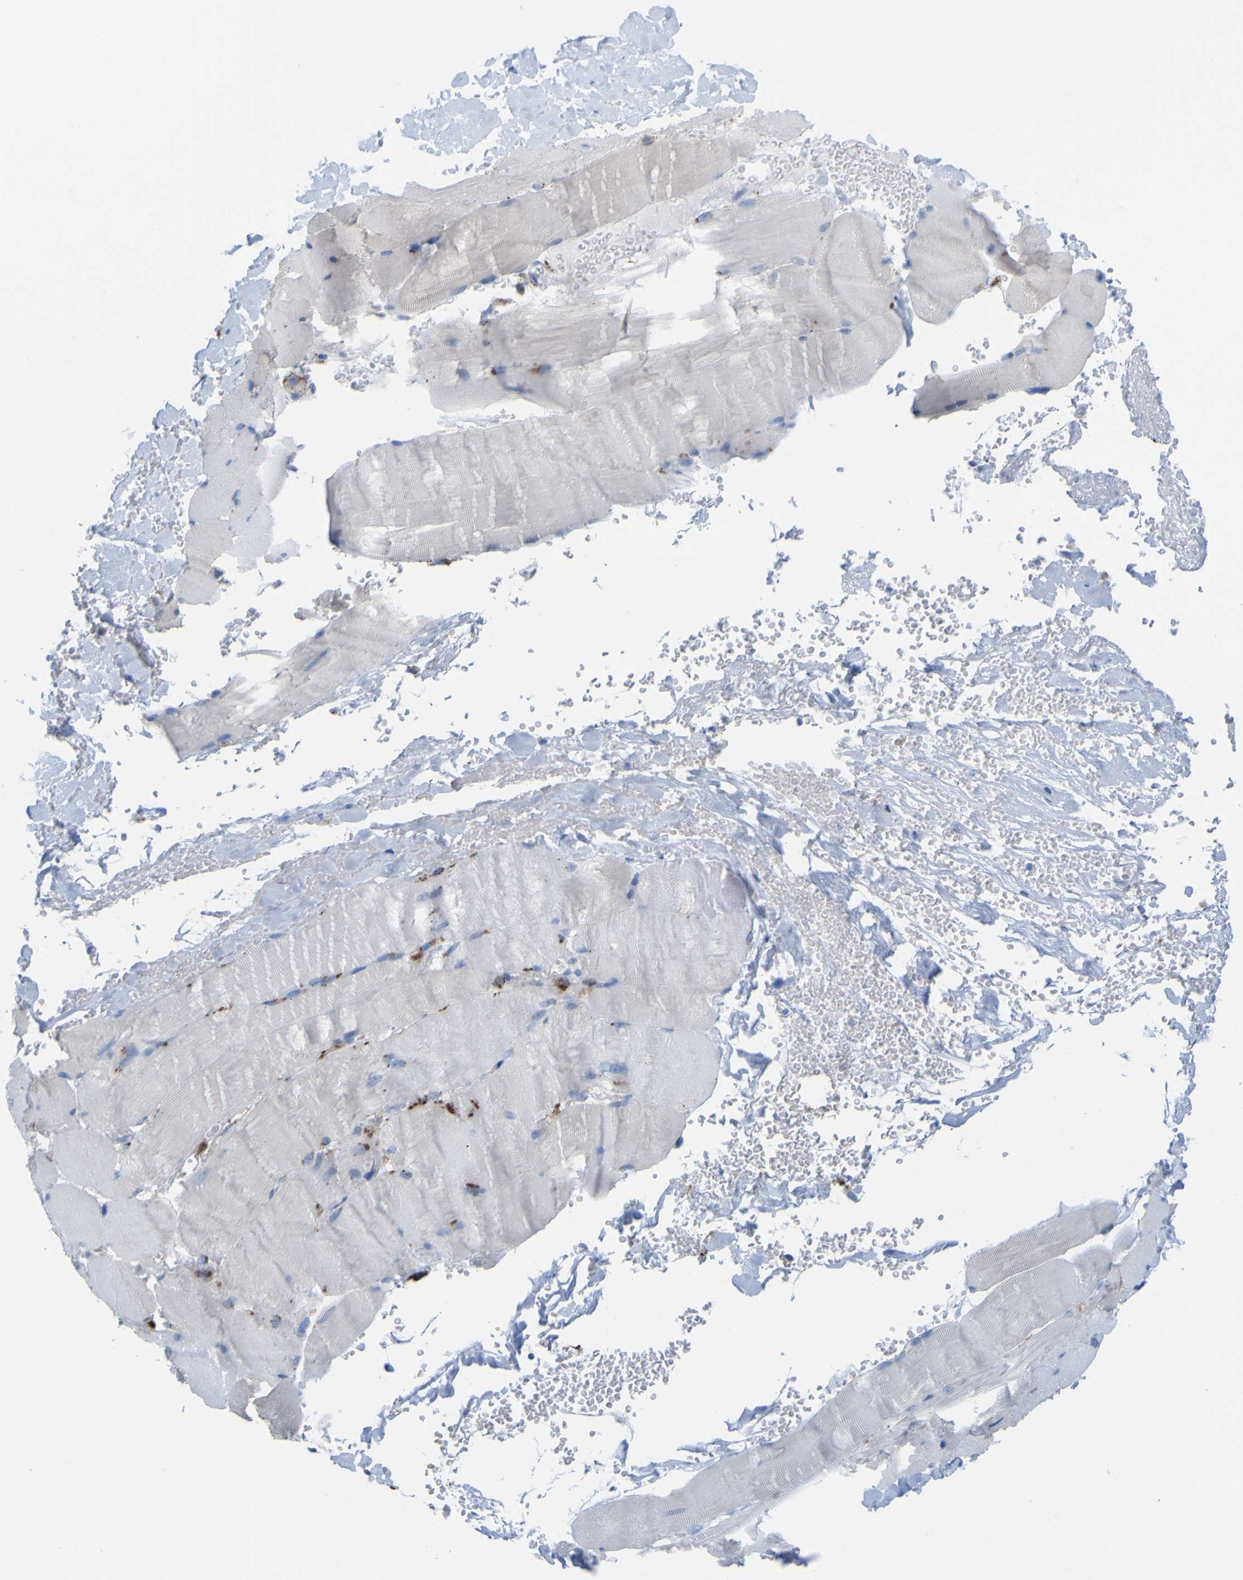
{"staining": {"intensity": "strong", "quantity": "<25%", "location": "cytoplasmic/membranous"}, "tissue": "skeletal muscle", "cell_type": "Myocytes", "image_type": "normal", "snomed": [{"axis": "morphology", "description": "Normal tissue, NOS"}, {"axis": "topography", "description": "Skin"}, {"axis": "topography", "description": "Skeletal muscle"}], "caption": "Myocytes exhibit strong cytoplasmic/membranous staining in approximately <25% of cells in unremarkable skeletal muscle.", "gene": "PLD3", "patient": {"sex": "male", "age": 83}}